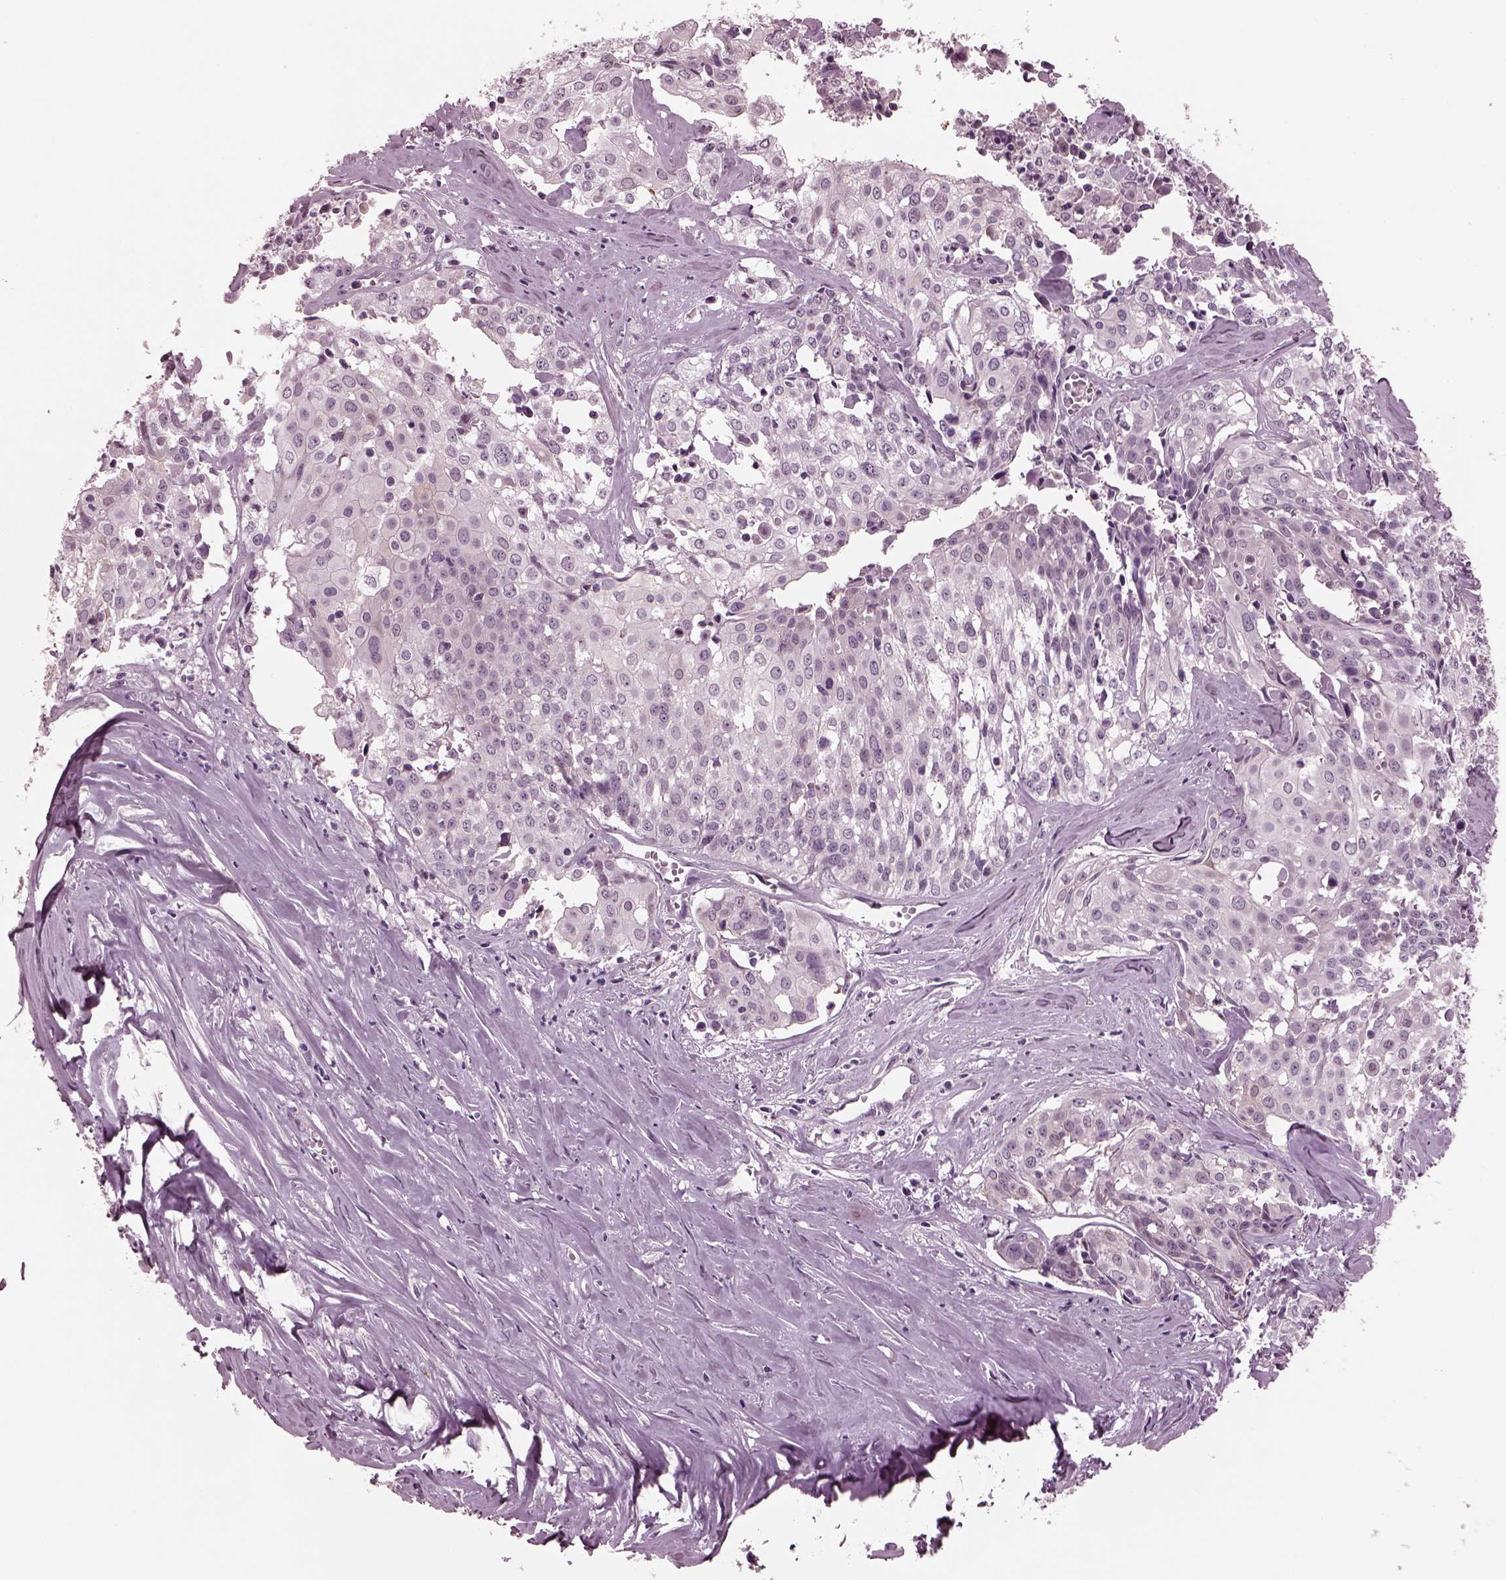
{"staining": {"intensity": "negative", "quantity": "none", "location": "none"}, "tissue": "cervical cancer", "cell_type": "Tumor cells", "image_type": "cancer", "snomed": [{"axis": "morphology", "description": "Squamous cell carcinoma, NOS"}, {"axis": "topography", "description": "Cervix"}], "caption": "This is a image of IHC staining of cervical cancer, which shows no expression in tumor cells.", "gene": "MIB2", "patient": {"sex": "female", "age": 39}}